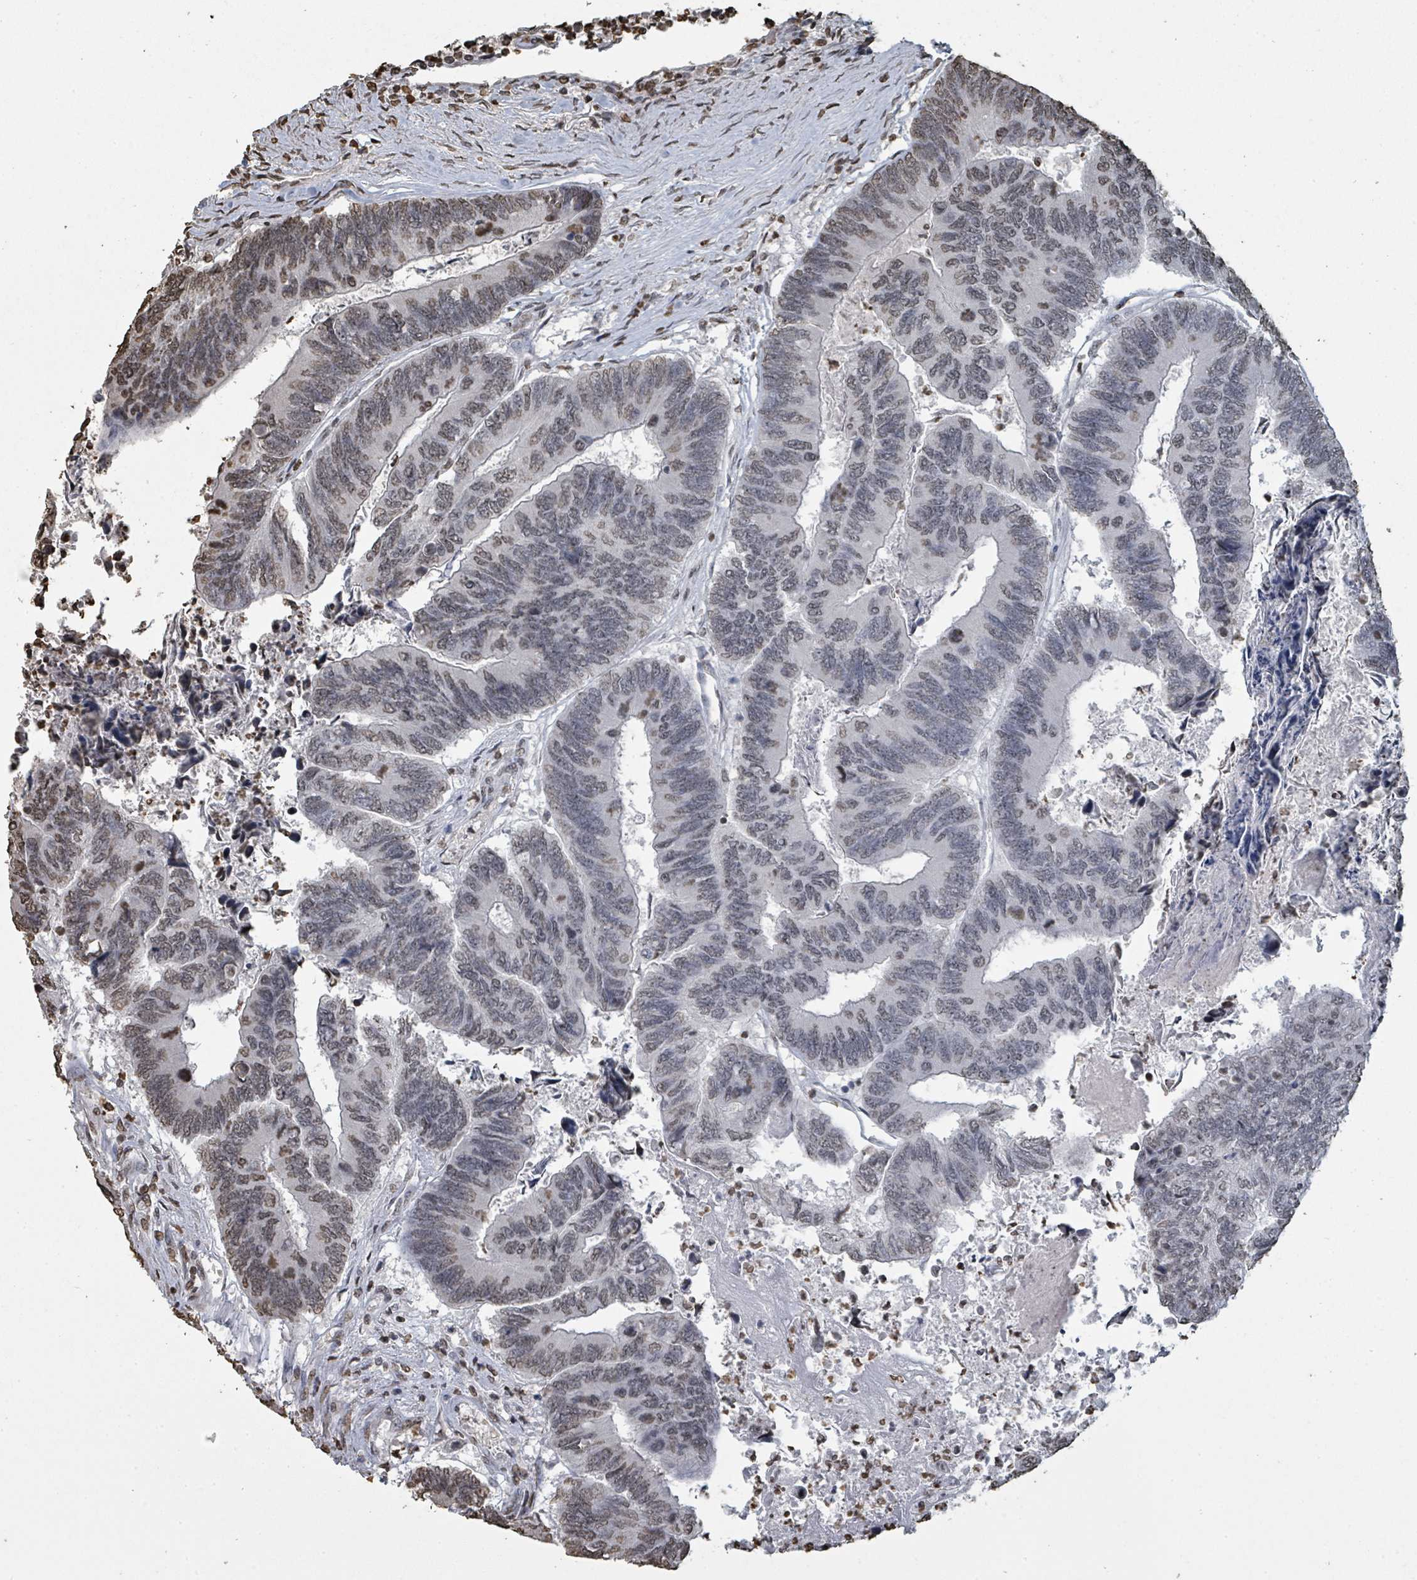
{"staining": {"intensity": "moderate", "quantity": "25%-75%", "location": "nuclear"}, "tissue": "colorectal cancer", "cell_type": "Tumor cells", "image_type": "cancer", "snomed": [{"axis": "morphology", "description": "Adenocarcinoma, NOS"}, {"axis": "topography", "description": "Colon"}], "caption": "Adenocarcinoma (colorectal) stained with a brown dye reveals moderate nuclear positive positivity in about 25%-75% of tumor cells.", "gene": "MRPS12", "patient": {"sex": "female", "age": 67}}